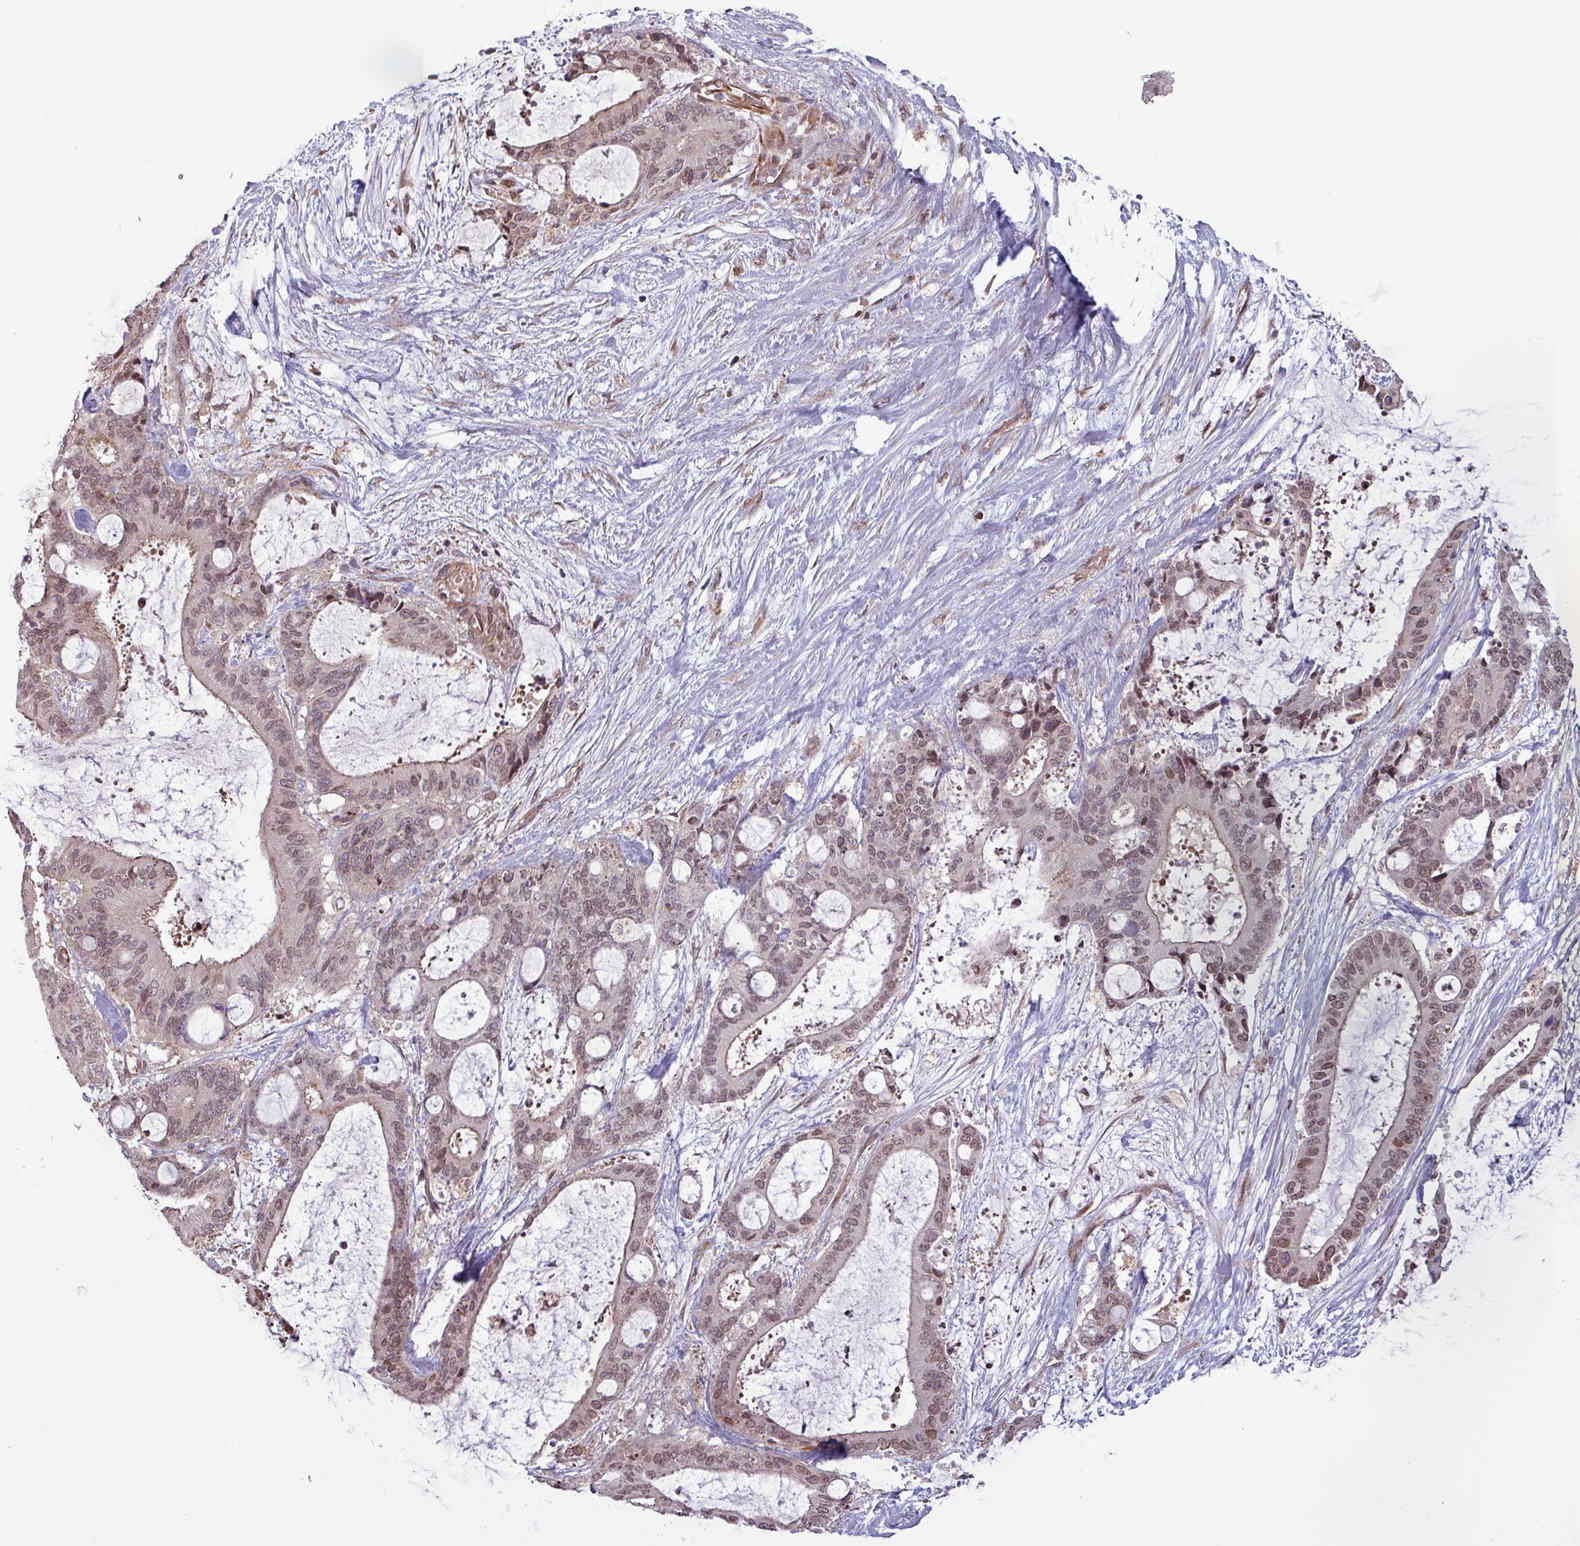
{"staining": {"intensity": "weak", "quantity": ">75%", "location": "nuclear"}, "tissue": "liver cancer", "cell_type": "Tumor cells", "image_type": "cancer", "snomed": [{"axis": "morphology", "description": "Normal tissue, NOS"}, {"axis": "morphology", "description": "Cholangiocarcinoma"}, {"axis": "topography", "description": "Liver"}, {"axis": "topography", "description": "Peripheral nerve tissue"}], "caption": "Liver cancer (cholangiocarcinoma) stained for a protein shows weak nuclear positivity in tumor cells. The staining is performed using DAB (3,3'-diaminobenzidine) brown chromogen to label protein expression. The nuclei are counter-stained blue using hematoxylin.", "gene": "RBM4B", "patient": {"sex": "female", "age": 73}}